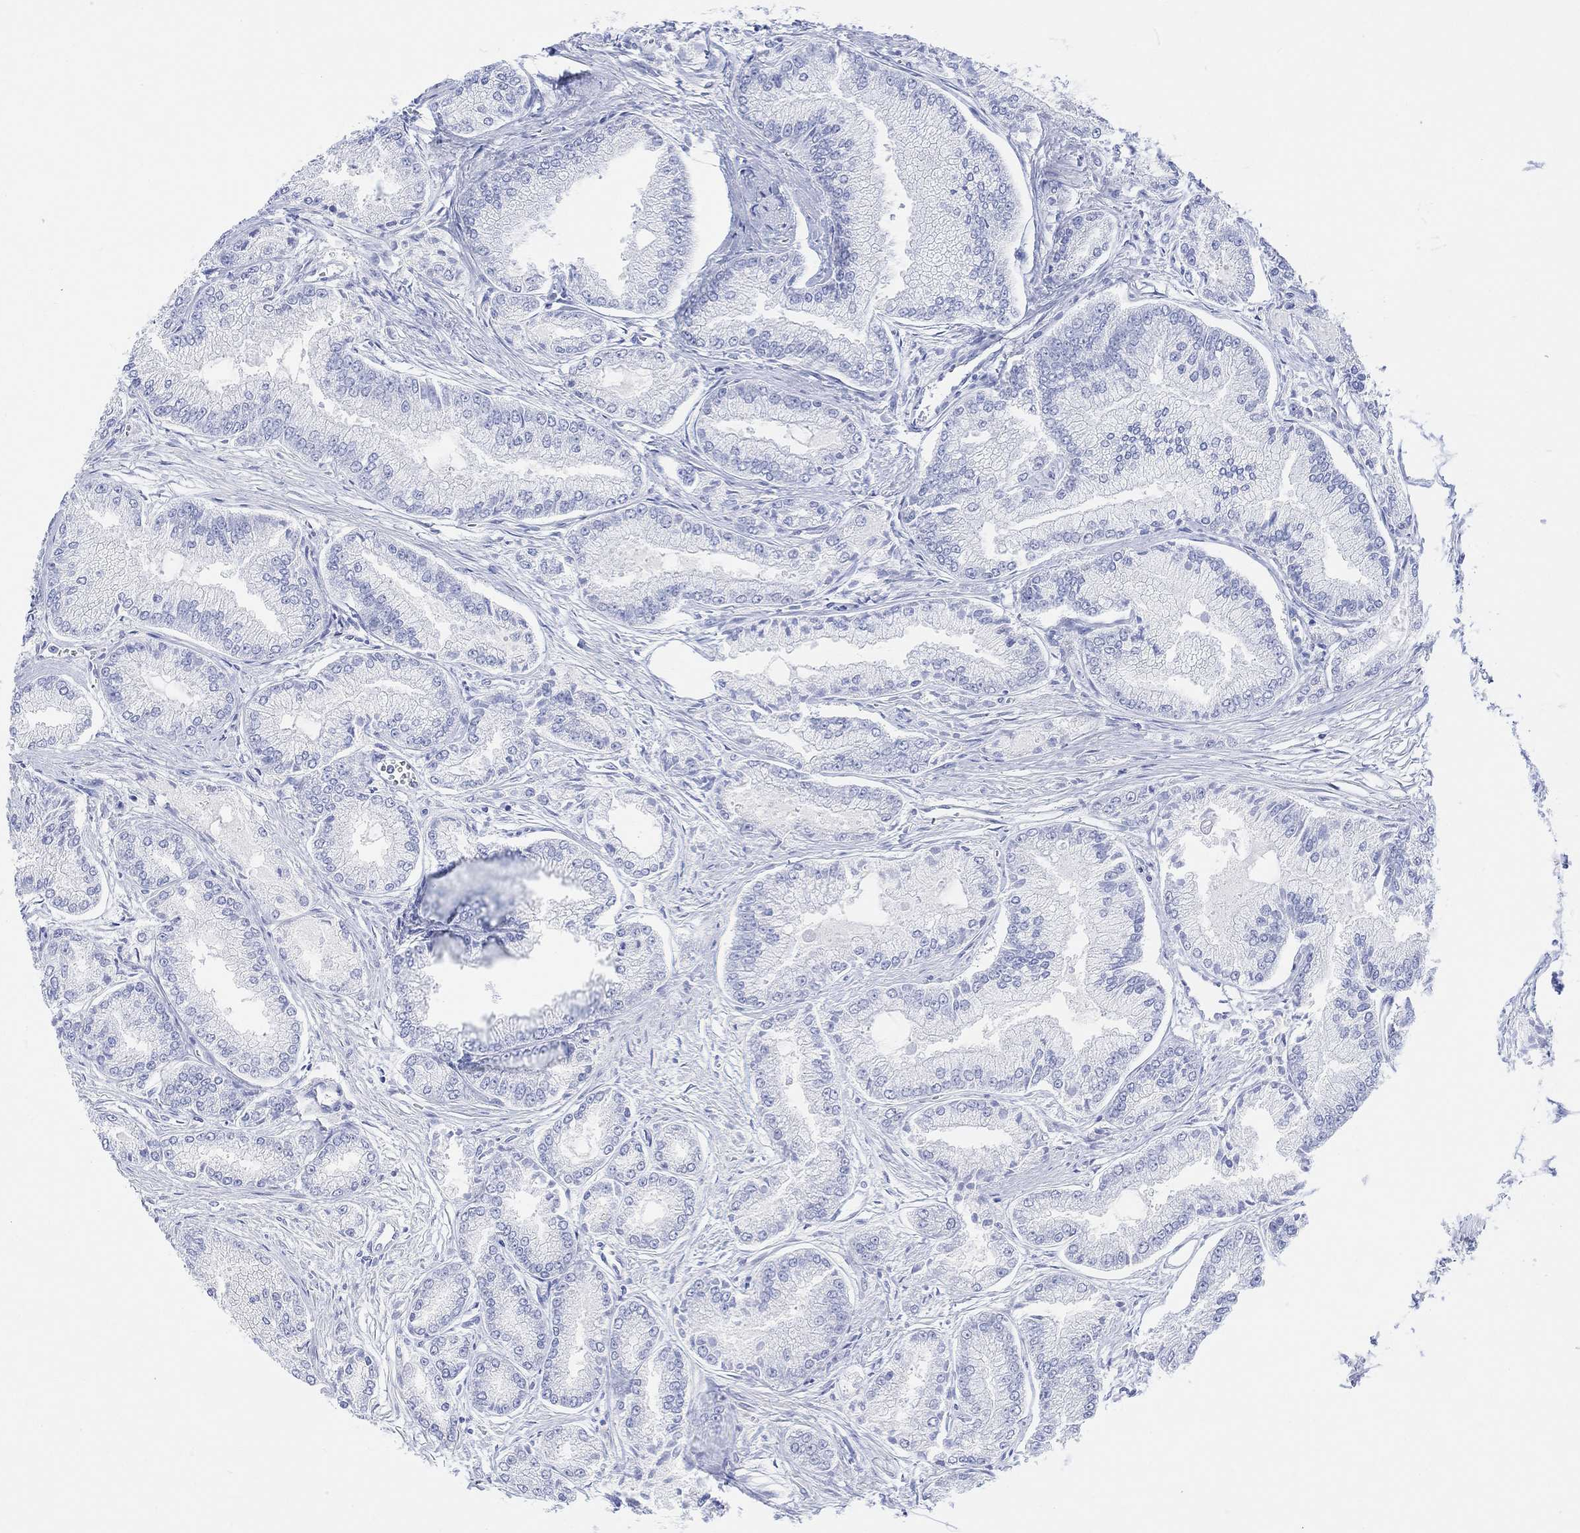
{"staining": {"intensity": "negative", "quantity": "none", "location": "none"}, "tissue": "prostate cancer", "cell_type": "Tumor cells", "image_type": "cancer", "snomed": [{"axis": "morphology", "description": "Adenocarcinoma, NOS"}, {"axis": "morphology", "description": "Adenocarcinoma, High grade"}, {"axis": "topography", "description": "Prostate"}], "caption": "There is no significant staining in tumor cells of prostate cancer (adenocarcinoma).", "gene": "GNG13", "patient": {"sex": "male", "age": 70}}